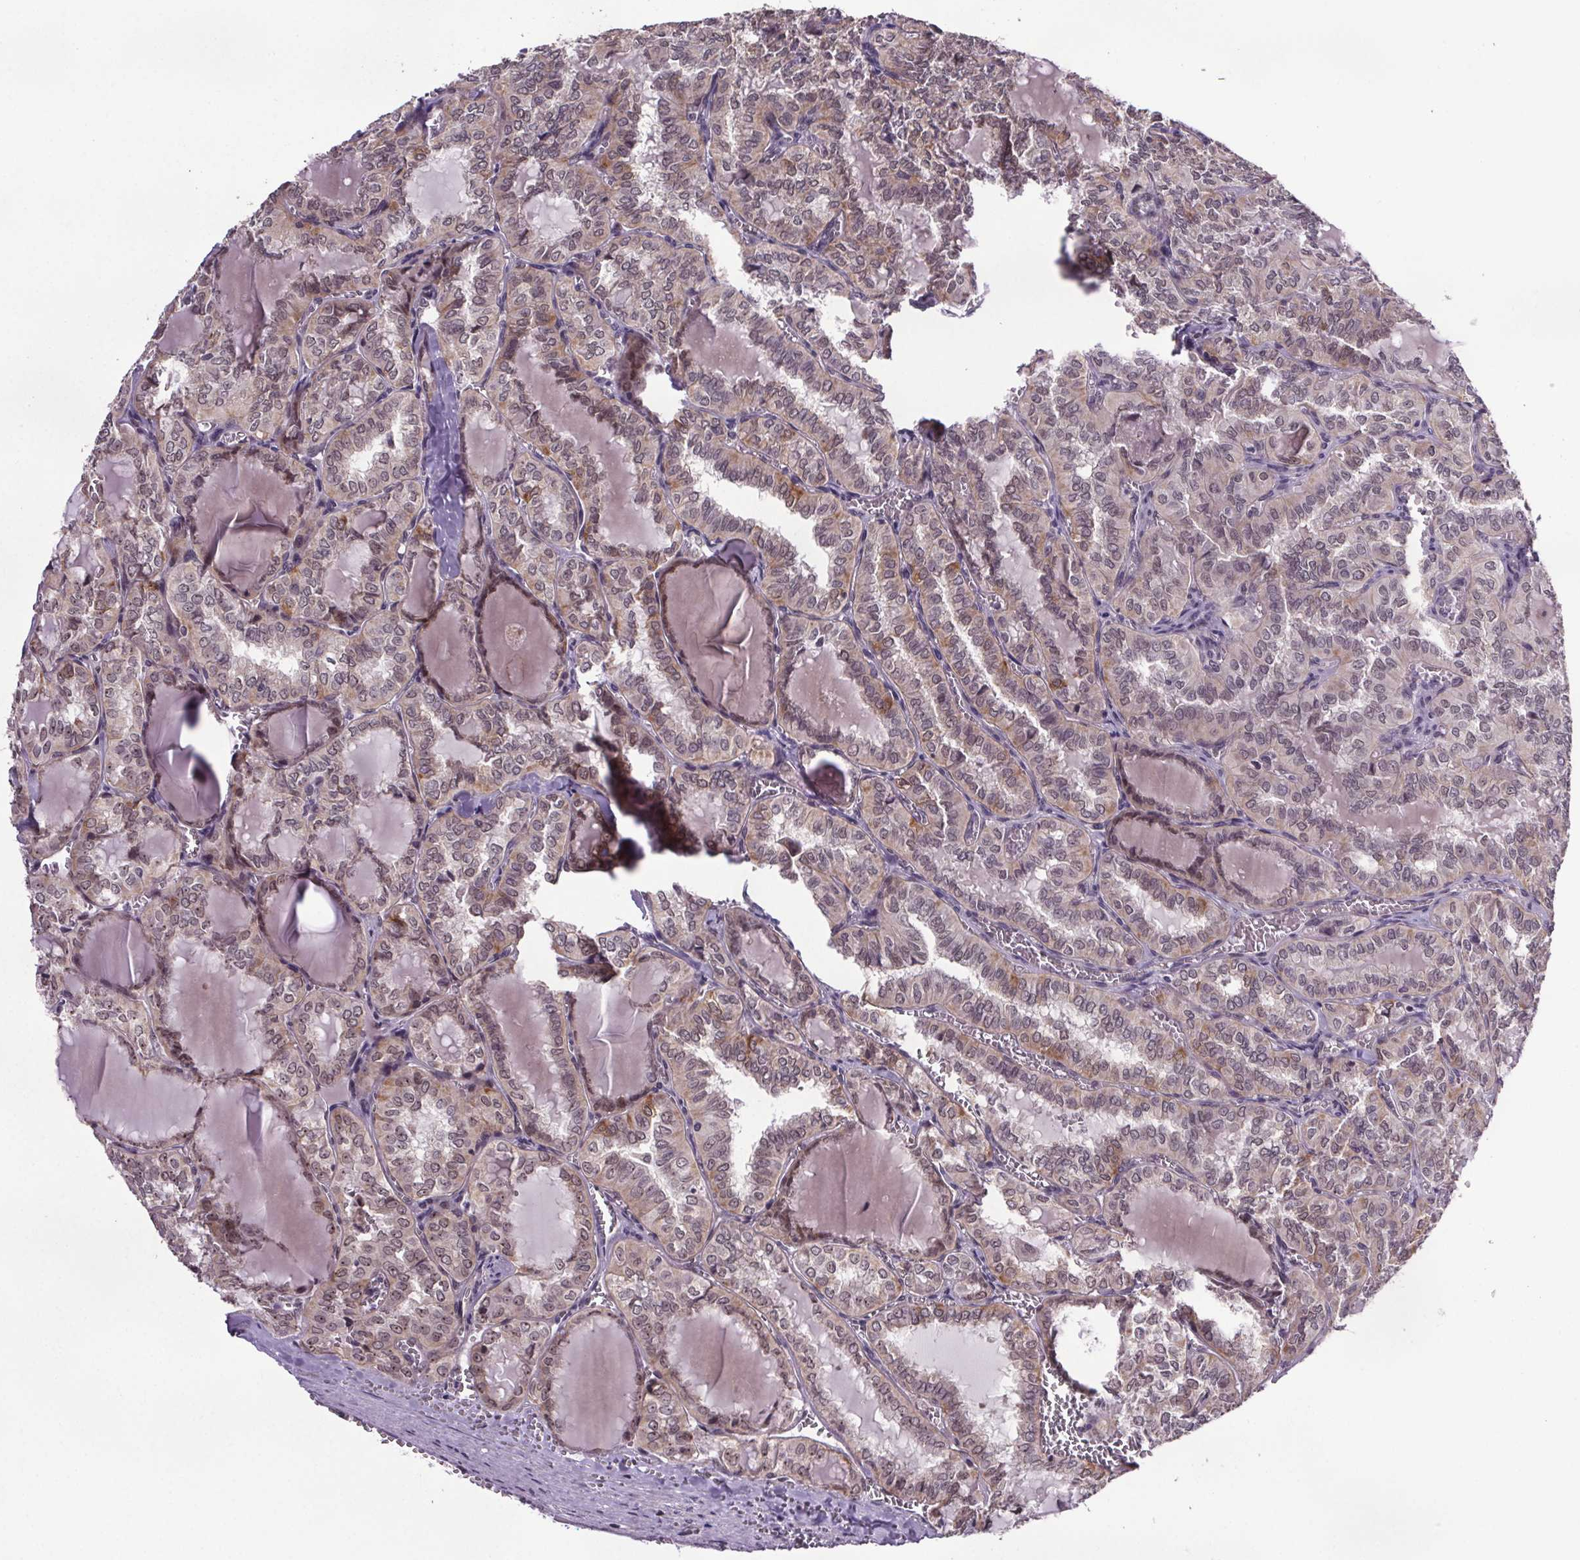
{"staining": {"intensity": "weak", "quantity": "25%-75%", "location": "cytoplasmic/membranous,nuclear"}, "tissue": "thyroid cancer", "cell_type": "Tumor cells", "image_type": "cancer", "snomed": [{"axis": "morphology", "description": "Papillary adenocarcinoma, NOS"}, {"axis": "topography", "description": "Thyroid gland"}], "caption": "Protein staining of thyroid cancer (papillary adenocarcinoma) tissue displays weak cytoplasmic/membranous and nuclear expression in approximately 25%-75% of tumor cells.", "gene": "ATMIN", "patient": {"sex": "female", "age": 41}}